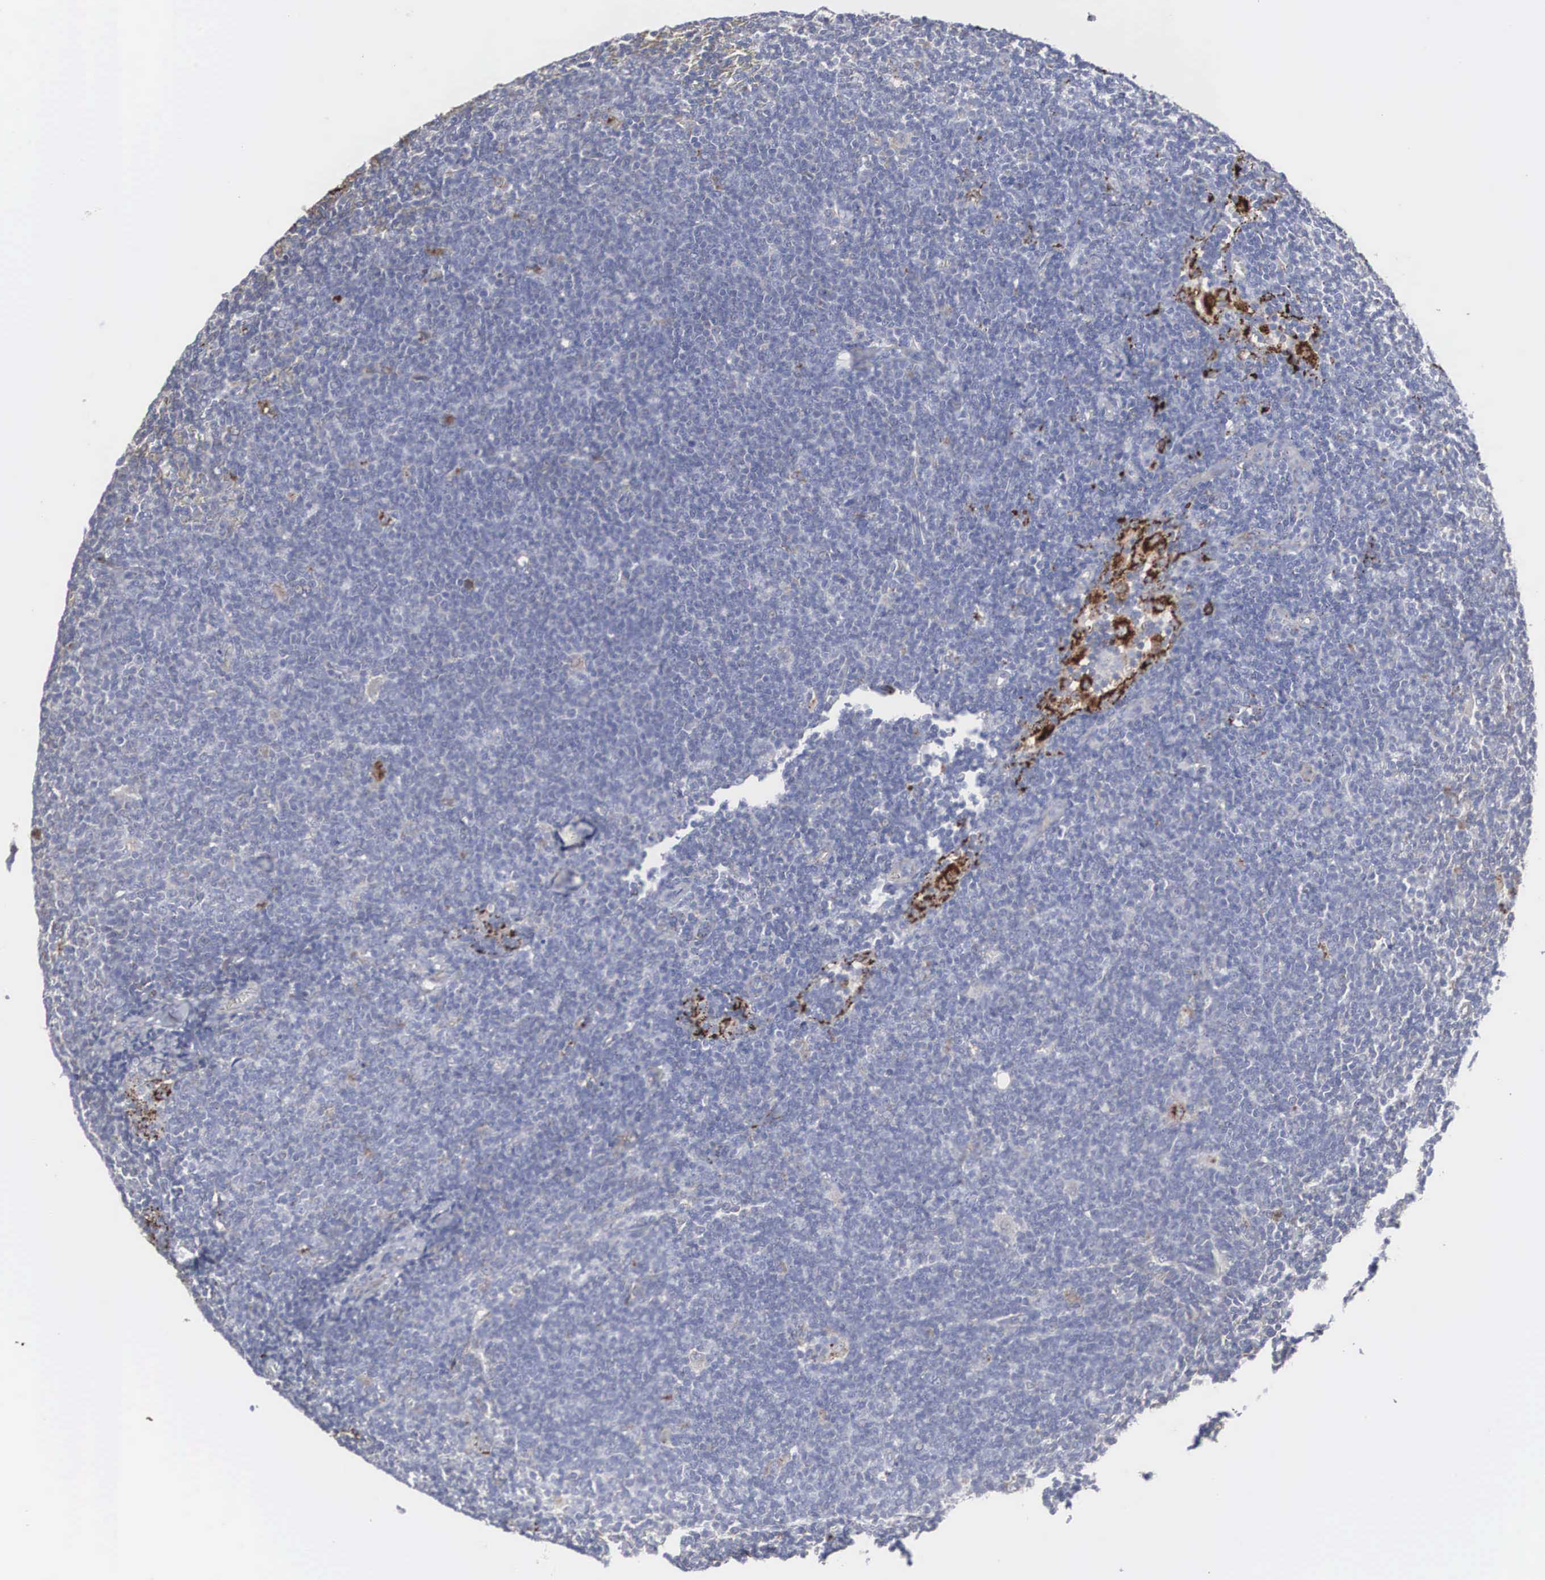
{"staining": {"intensity": "weak", "quantity": "<25%", "location": "cytoplasmic/membranous"}, "tissue": "lymphoma", "cell_type": "Tumor cells", "image_type": "cancer", "snomed": [{"axis": "morphology", "description": "Malignant lymphoma, non-Hodgkin's type, Low grade"}, {"axis": "topography", "description": "Lymph node"}], "caption": "High magnification brightfield microscopy of lymphoma stained with DAB (3,3'-diaminobenzidine) (brown) and counterstained with hematoxylin (blue): tumor cells show no significant expression.", "gene": "LGALS3BP", "patient": {"sex": "male", "age": 65}}